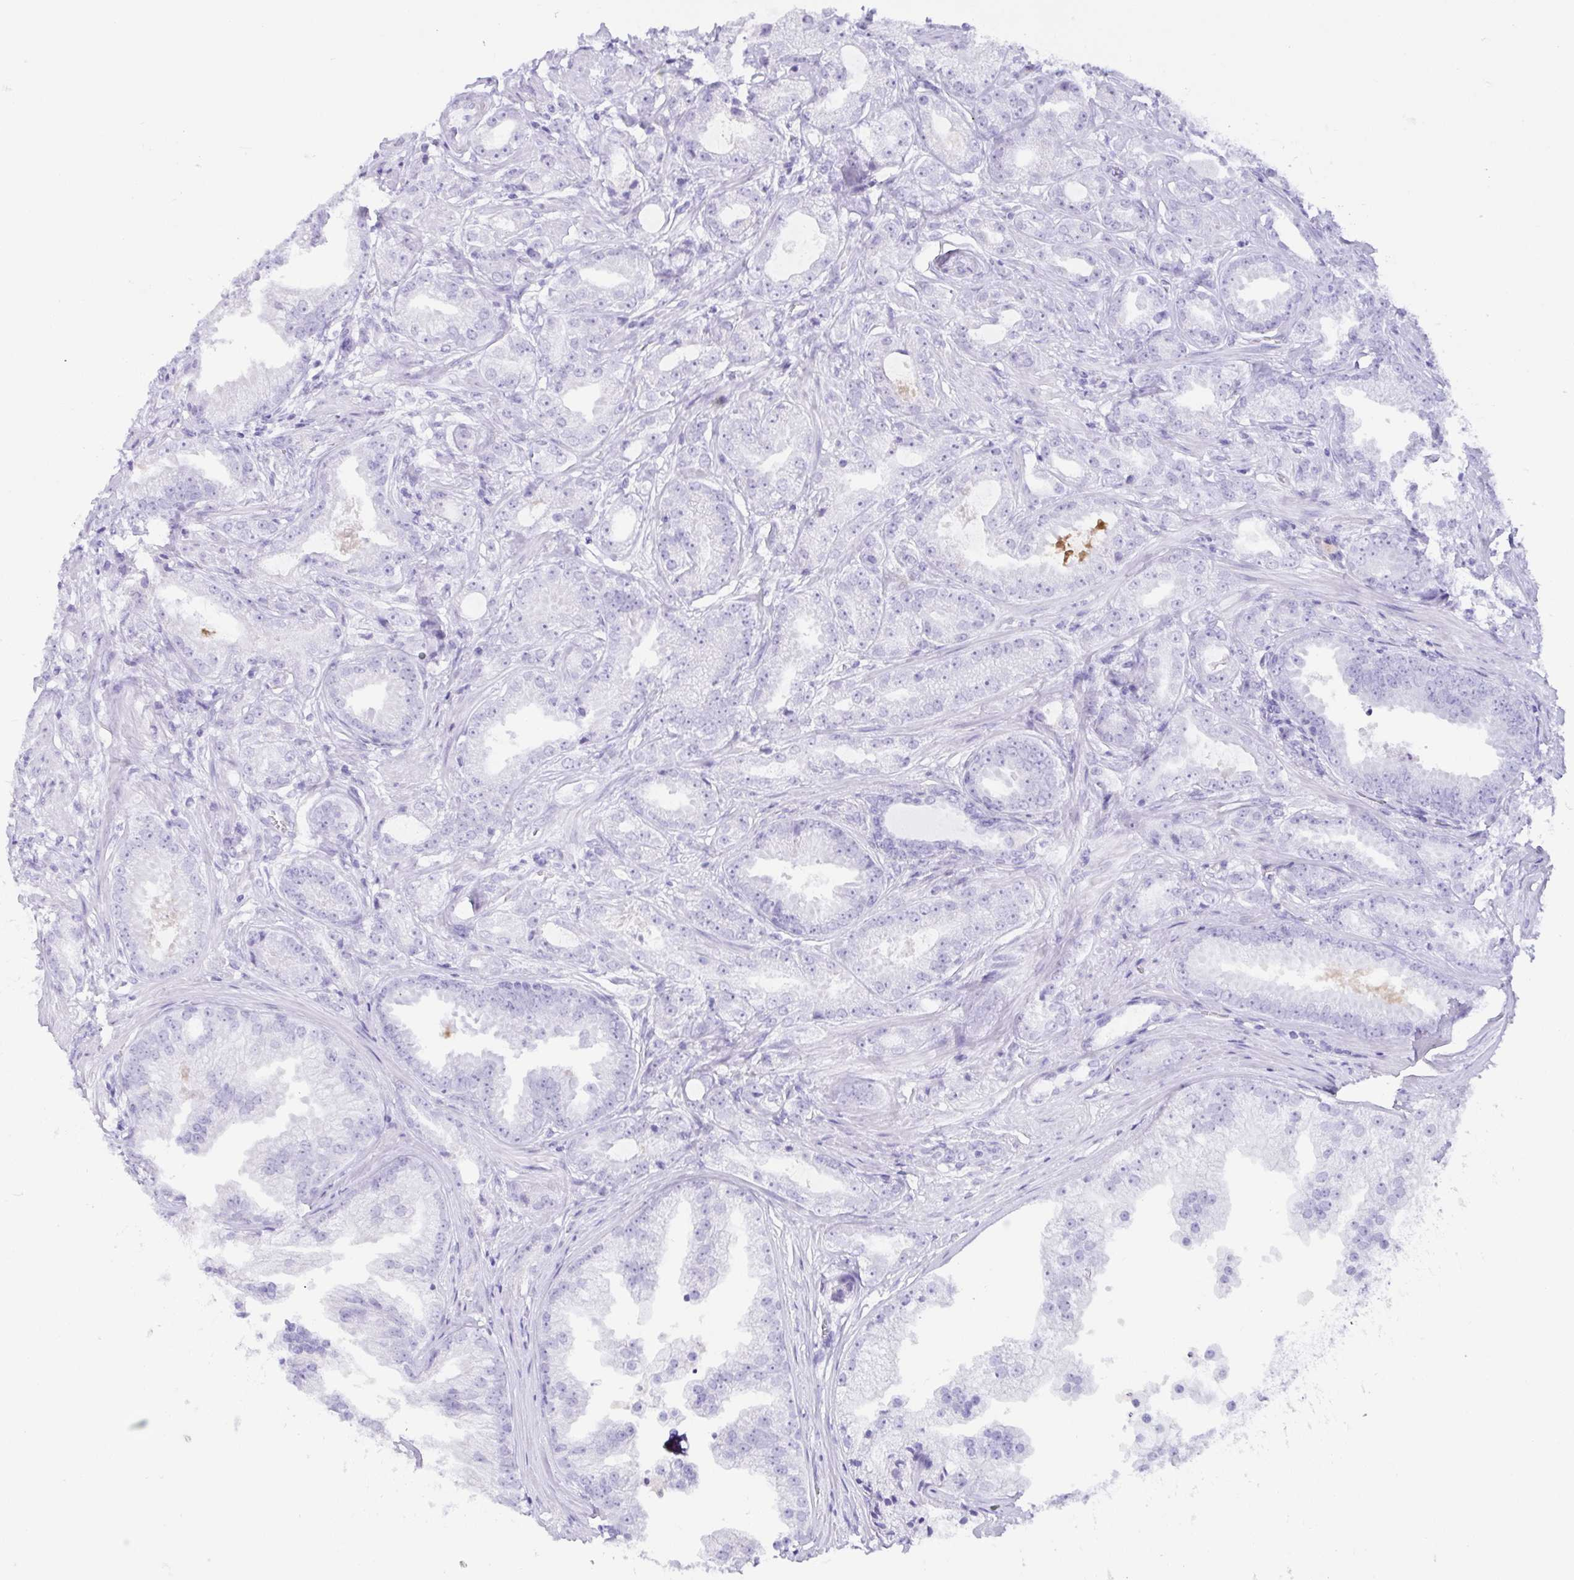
{"staining": {"intensity": "negative", "quantity": "none", "location": "none"}, "tissue": "prostate cancer", "cell_type": "Tumor cells", "image_type": "cancer", "snomed": [{"axis": "morphology", "description": "Adenocarcinoma, Low grade"}, {"axis": "topography", "description": "Prostate"}], "caption": "IHC of human low-grade adenocarcinoma (prostate) shows no expression in tumor cells.", "gene": "CD164L2", "patient": {"sex": "male", "age": 65}}